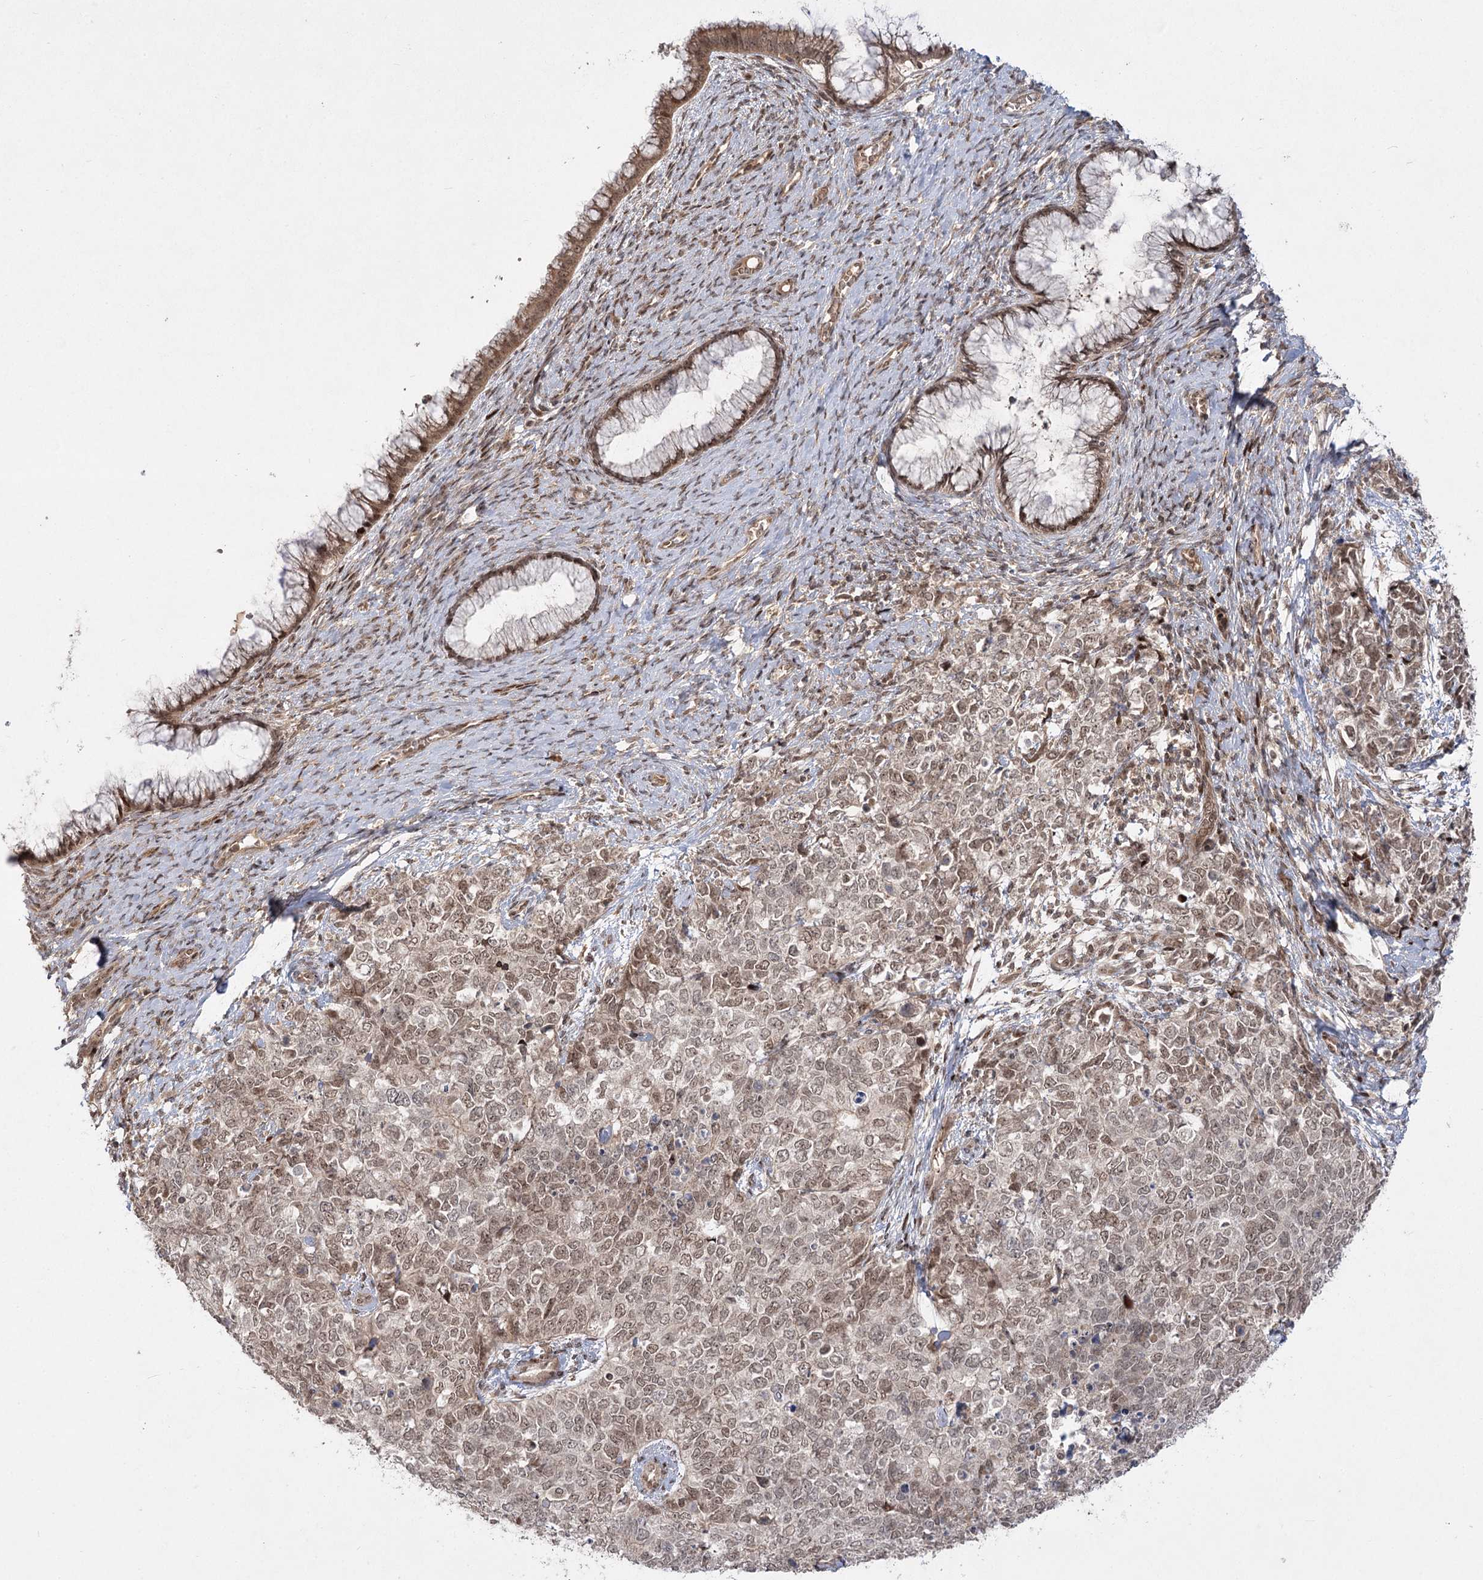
{"staining": {"intensity": "moderate", "quantity": ">75%", "location": "nuclear"}, "tissue": "cervical cancer", "cell_type": "Tumor cells", "image_type": "cancer", "snomed": [{"axis": "morphology", "description": "Squamous cell carcinoma, NOS"}, {"axis": "topography", "description": "Cervix"}], "caption": "The immunohistochemical stain shows moderate nuclear positivity in tumor cells of cervical cancer (squamous cell carcinoma) tissue.", "gene": "HELQ", "patient": {"sex": "female", "age": 63}}